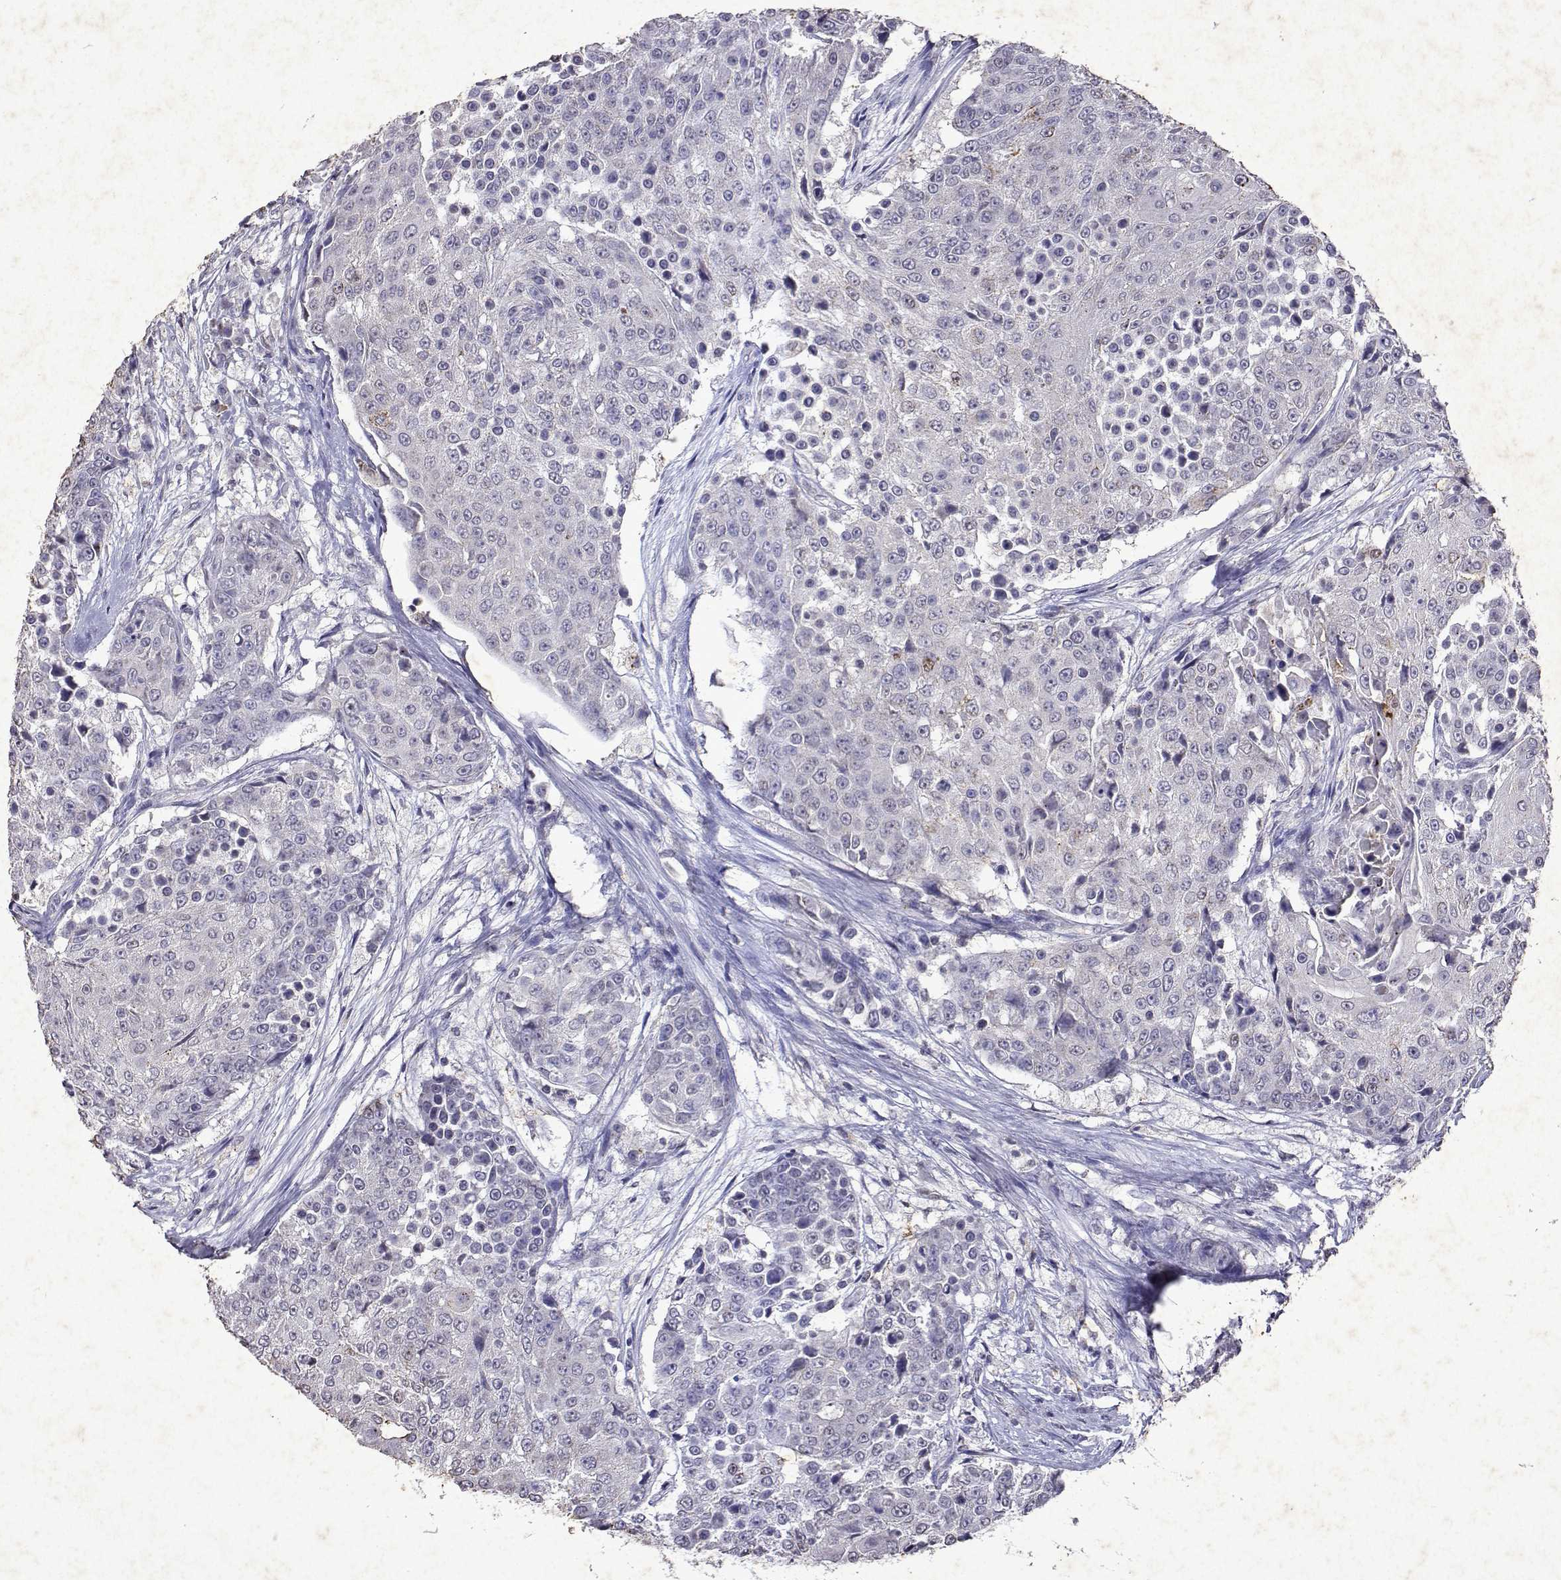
{"staining": {"intensity": "negative", "quantity": "none", "location": "none"}, "tissue": "urothelial cancer", "cell_type": "Tumor cells", "image_type": "cancer", "snomed": [{"axis": "morphology", "description": "Urothelial carcinoma, High grade"}, {"axis": "topography", "description": "Urinary bladder"}], "caption": "Image shows no significant protein expression in tumor cells of urothelial carcinoma (high-grade).", "gene": "DUSP28", "patient": {"sex": "female", "age": 63}}